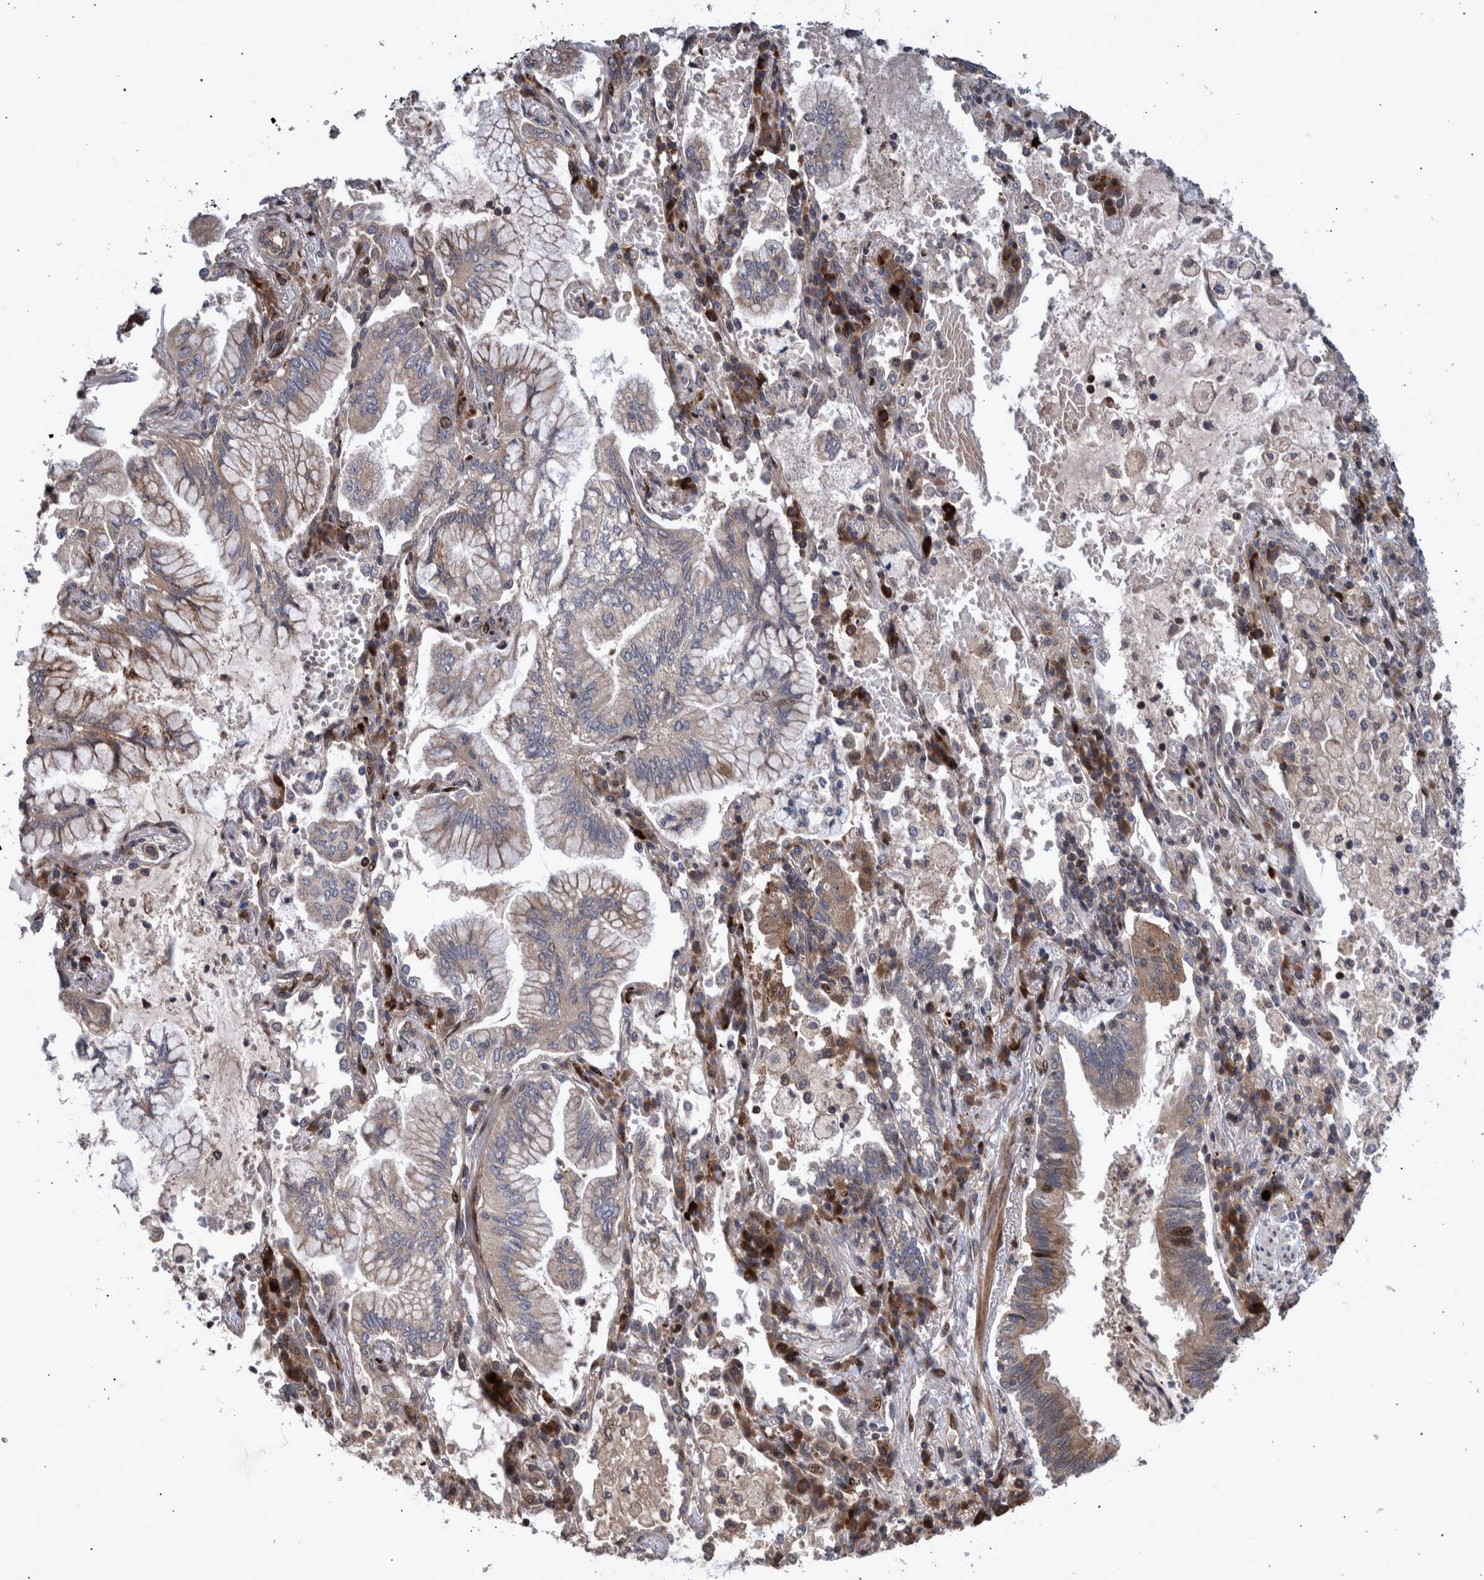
{"staining": {"intensity": "weak", "quantity": ">75%", "location": "cytoplasmic/membranous"}, "tissue": "lung cancer", "cell_type": "Tumor cells", "image_type": "cancer", "snomed": [{"axis": "morphology", "description": "Adenocarcinoma, NOS"}, {"axis": "topography", "description": "Lung"}], "caption": "Brown immunohistochemical staining in lung cancer reveals weak cytoplasmic/membranous expression in approximately >75% of tumor cells.", "gene": "SHISA6", "patient": {"sex": "female", "age": 70}}